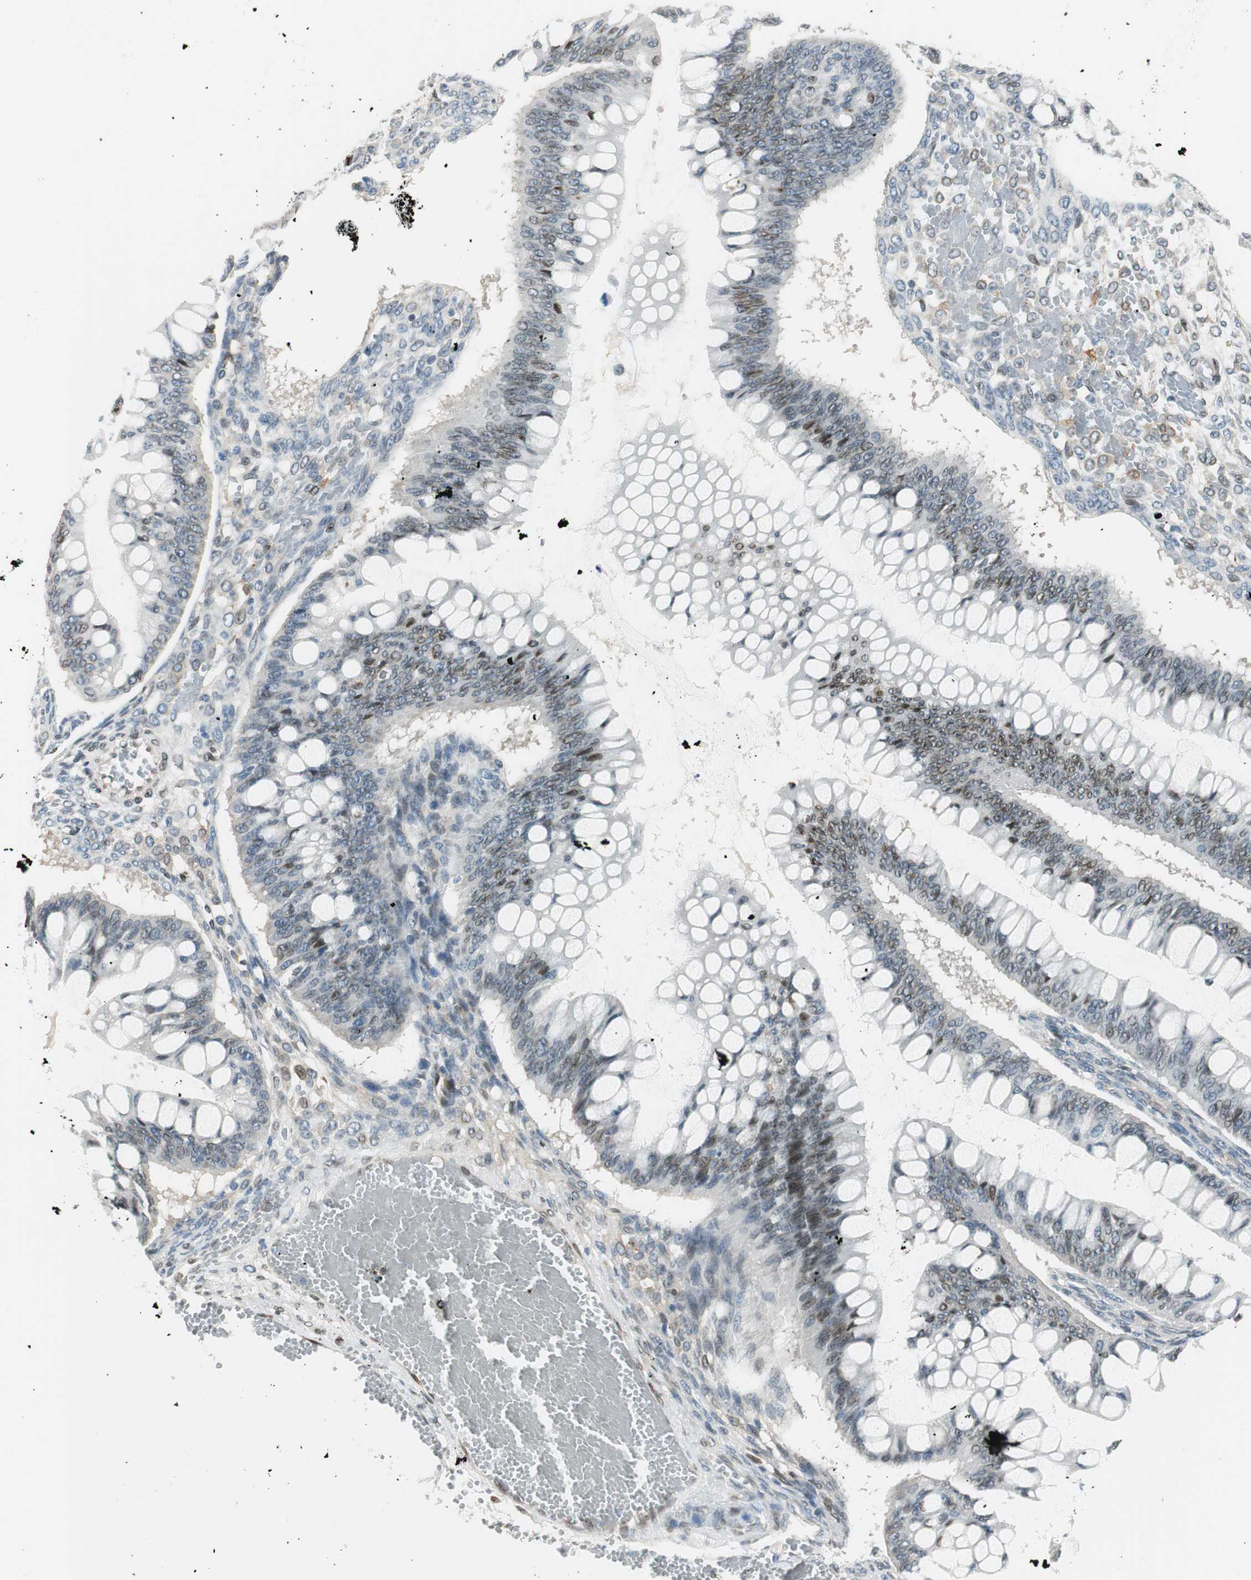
{"staining": {"intensity": "weak", "quantity": "25%-75%", "location": "nuclear"}, "tissue": "ovarian cancer", "cell_type": "Tumor cells", "image_type": "cancer", "snomed": [{"axis": "morphology", "description": "Cystadenocarcinoma, mucinous, NOS"}, {"axis": "topography", "description": "Ovary"}], "caption": "Protein staining of mucinous cystadenocarcinoma (ovarian) tissue reveals weak nuclear staining in about 25%-75% of tumor cells.", "gene": "TMEM260", "patient": {"sex": "female", "age": 73}}